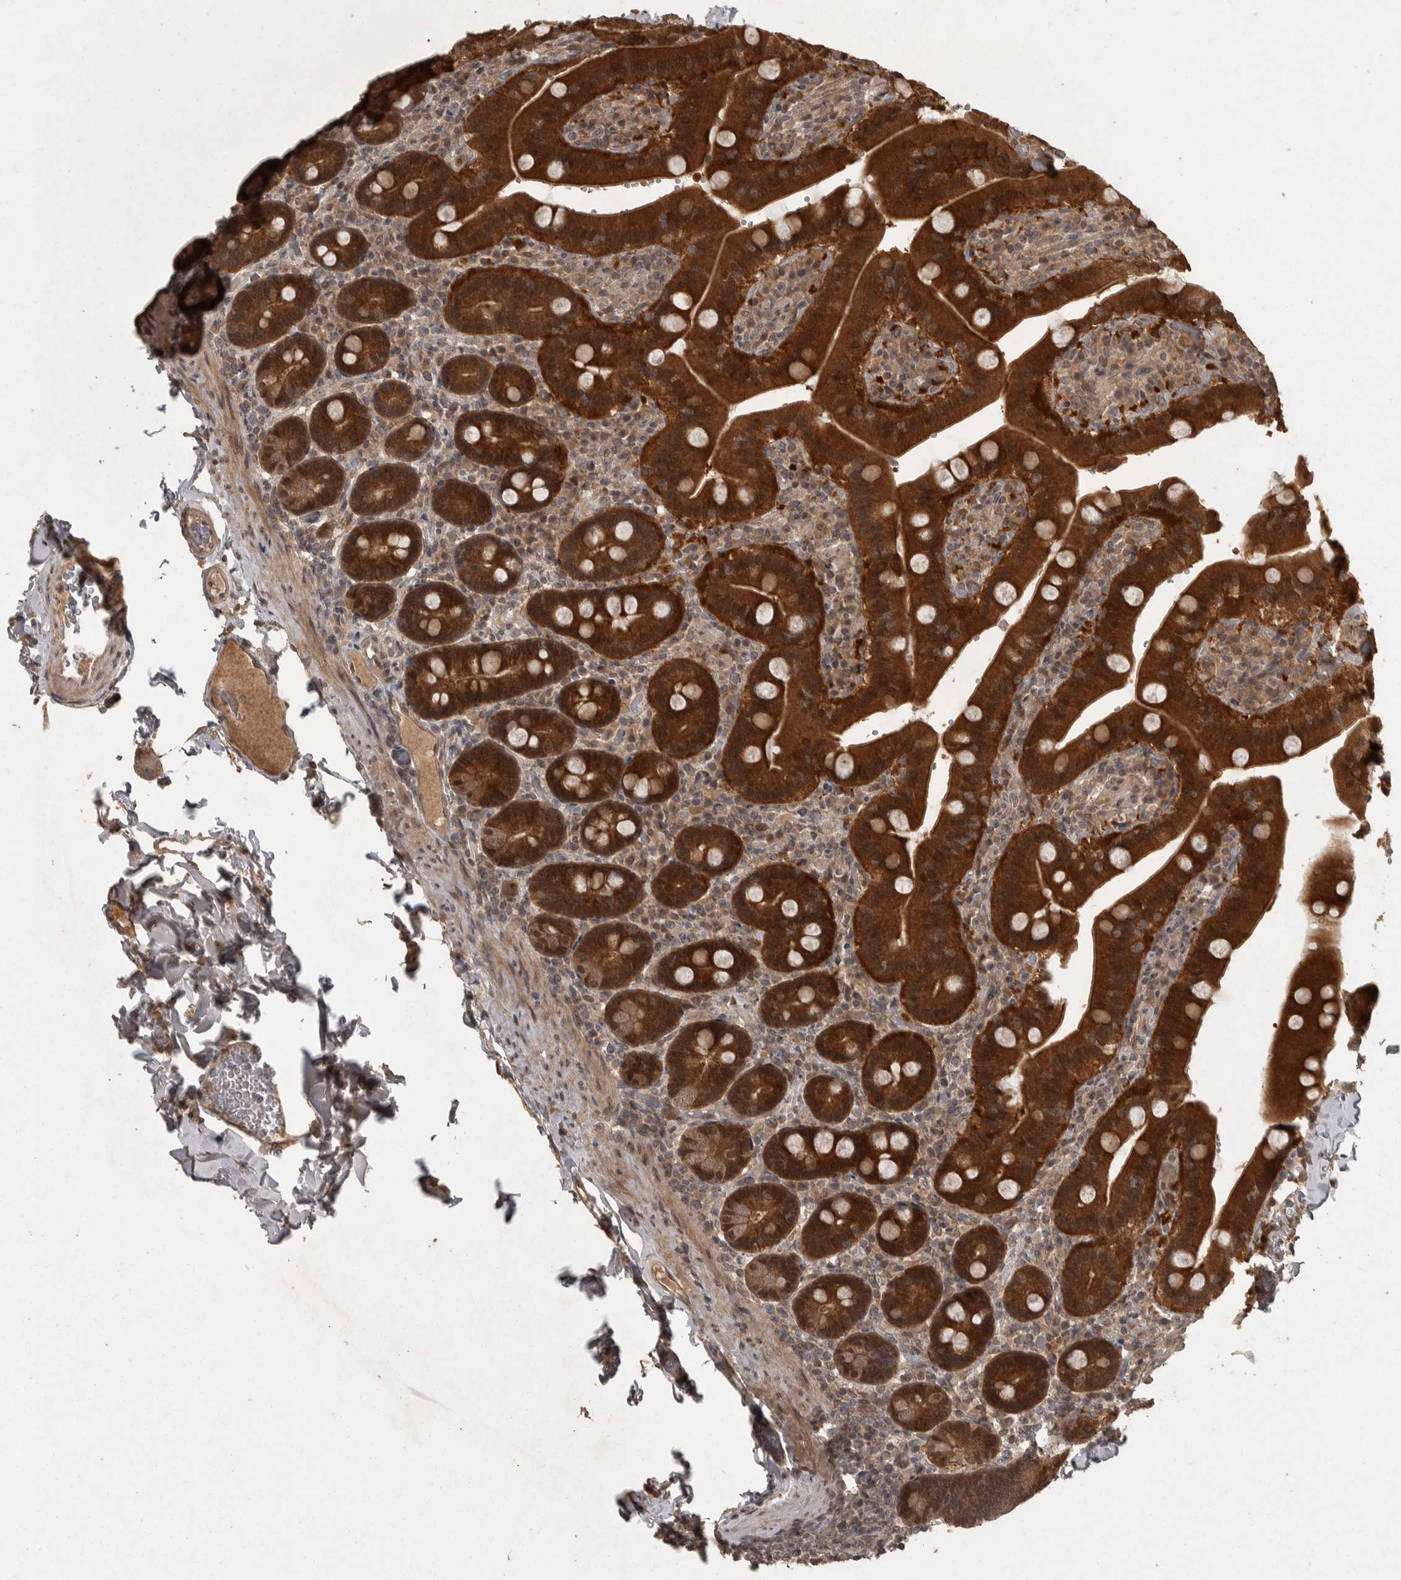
{"staining": {"intensity": "strong", "quantity": ">75%", "location": "cytoplasmic/membranous,nuclear"}, "tissue": "duodenum", "cell_type": "Glandular cells", "image_type": "normal", "snomed": [{"axis": "morphology", "description": "Normal tissue, NOS"}, {"axis": "topography", "description": "Duodenum"}], "caption": "Protein staining of benign duodenum reveals strong cytoplasmic/membranous,nuclear expression in about >75% of glandular cells. (DAB (3,3'-diaminobenzidine) = brown stain, brightfield microscopy at high magnification).", "gene": "ACO1", "patient": {"sex": "female", "age": 62}}